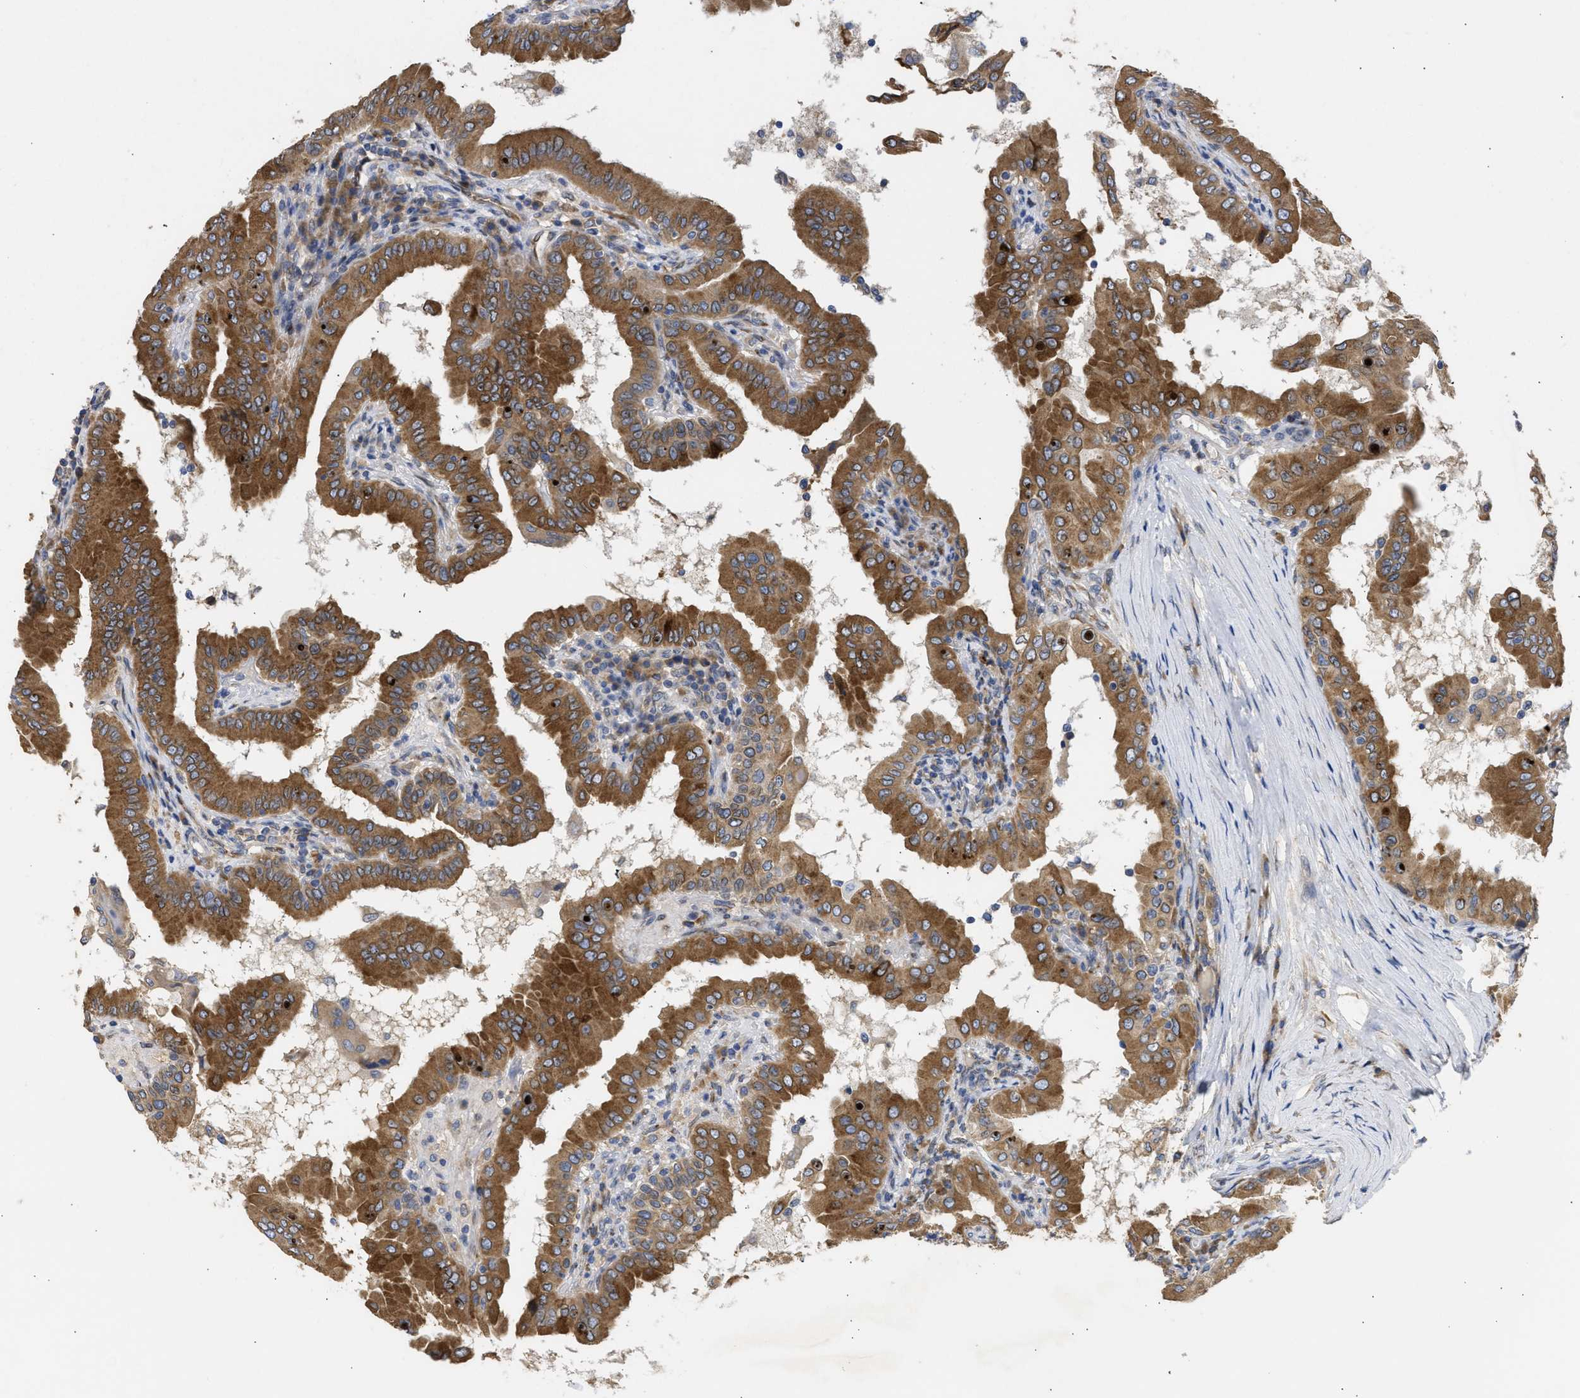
{"staining": {"intensity": "moderate", "quantity": ">75%", "location": "cytoplasmic/membranous"}, "tissue": "thyroid cancer", "cell_type": "Tumor cells", "image_type": "cancer", "snomed": [{"axis": "morphology", "description": "Papillary adenocarcinoma, NOS"}, {"axis": "topography", "description": "Thyroid gland"}], "caption": "A medium amount of moderate cytoplasmic/membranous staining is seen in approximately >75% of tumor cells in papillary adenocarcinoma (thyroid) tissue.", "gene": "TMED1", "patient": {"sex": "male", "age": 33}}